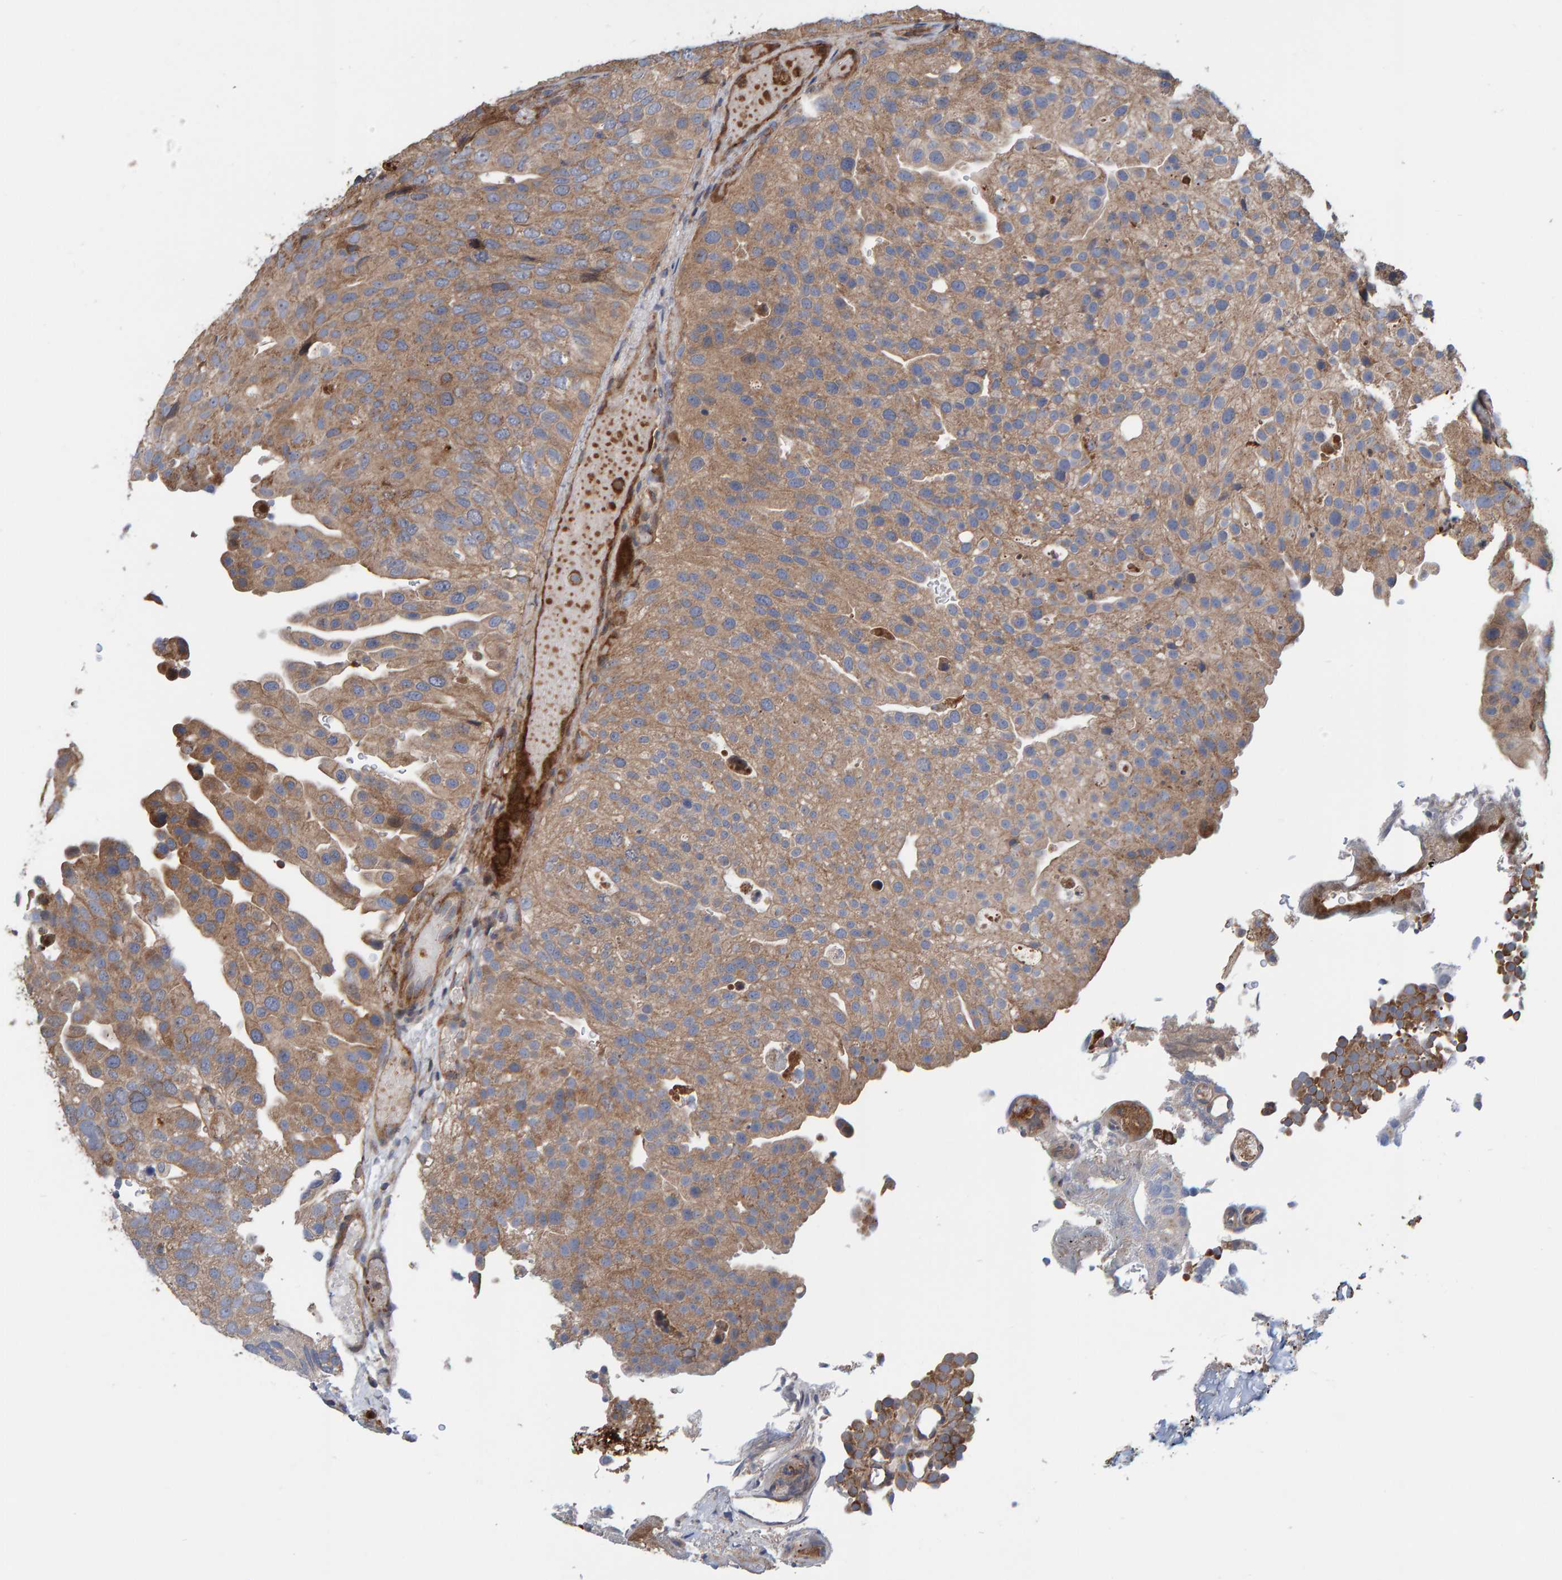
{"staining": {"intensity": "weak", "quantity": ">75%", "location": "cytoplasmic/membranous"}, "tissue": "urothelial cancer", "cell_type": "Tumor cells", "image_type": "cancer", "snomed": [{"axis": "morphology", "description": "Urothelial carcinoma, Low grade"}, {"axis": "topography", "description": "Urinary bladder"}], "caption": "Protein staining of low-grade urothelial carcinoma tissue shows weak cytoplasmic/membranous expression in about >75% of tumor cells.", "gene": "KIAA0753", "patient": {"sex": "male", "age": 78}}